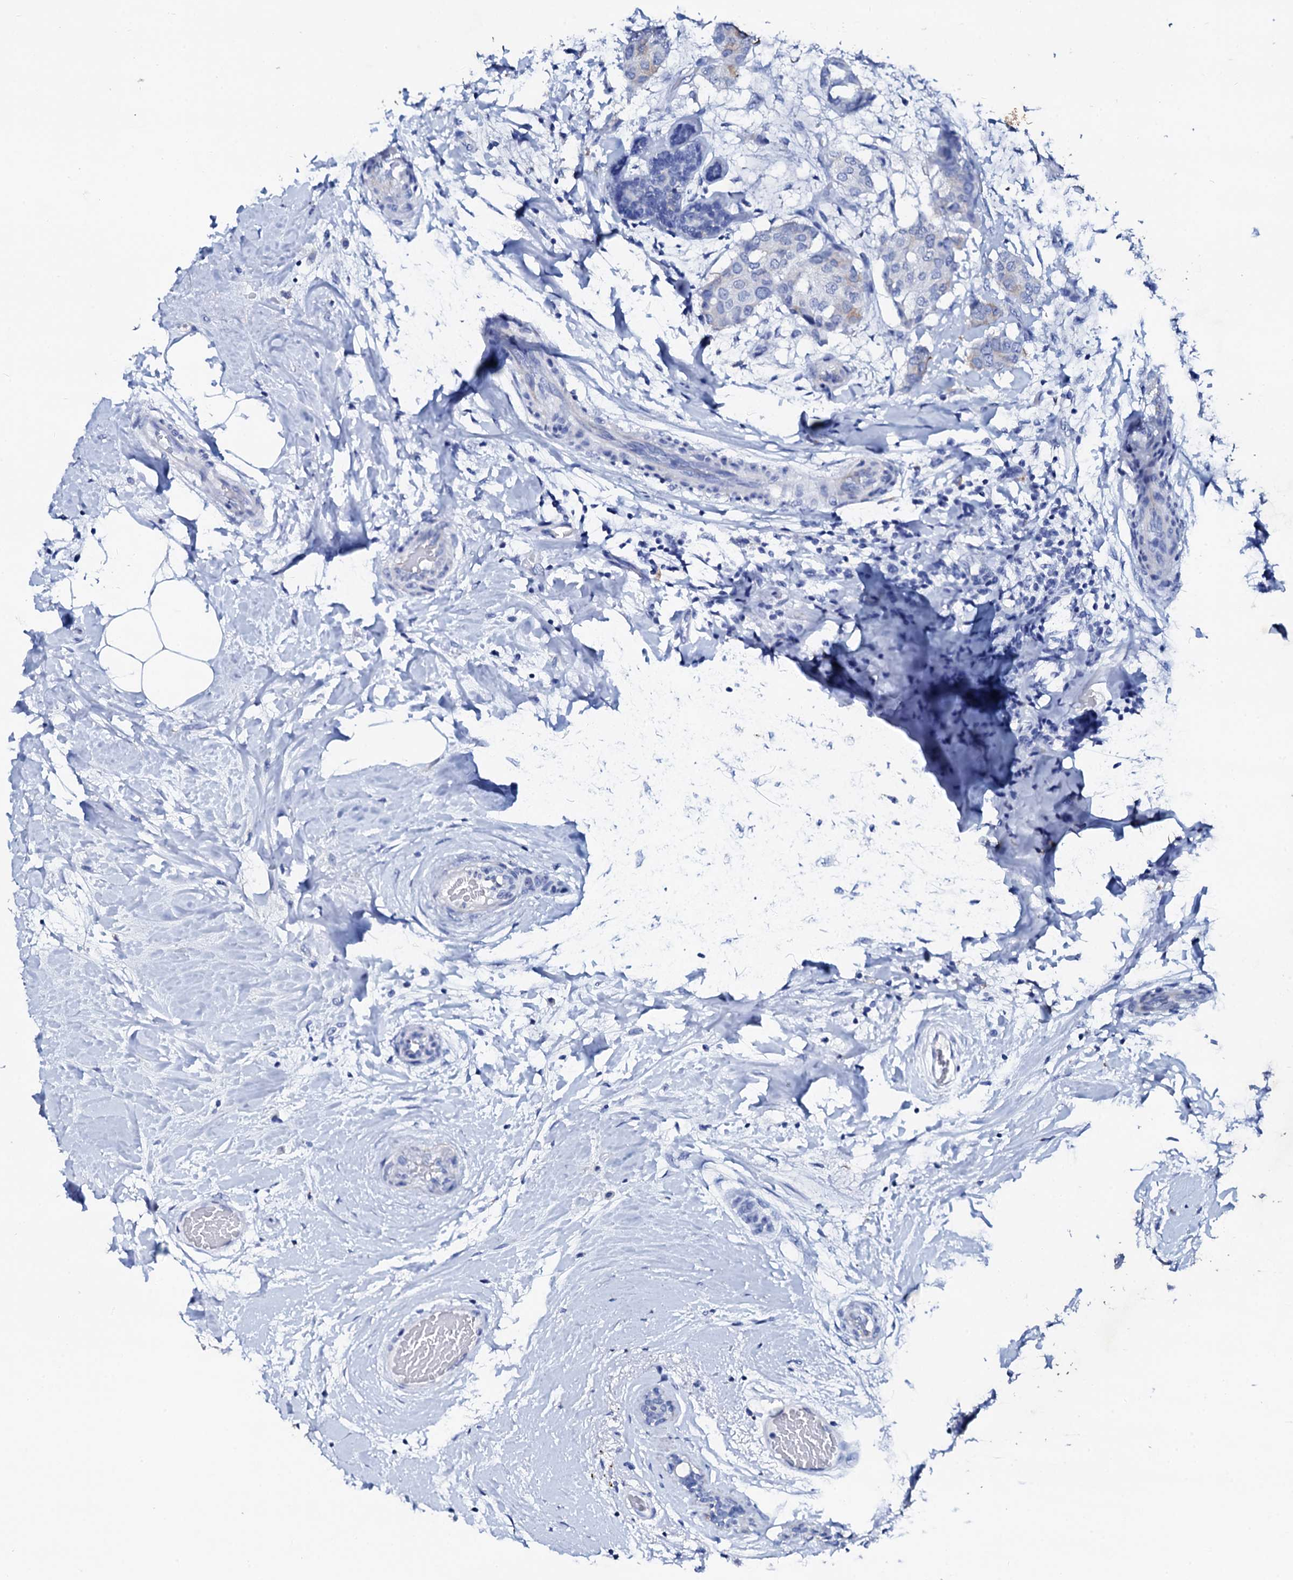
{"staining": {"intensity": "moderate", "quantity": "<25%", "location": "cytoplasmic/membranous"}, "tissue": "breast cancer", "cell_type": "Tumor cells", "image_type": "cancer", "snomed": [{"axis": "morphology", "description": "Duct carcinoma"}, {"axis": "topography", "description": "Breast"}], "caption": "IHC histopathology image of human breast intraductal carcinoma stained for a protein (brown), which exhibits low levels of moderate cytoplasmic/membranous staining in about <25% of tumor cells.", "gene": "GLB1L3", "patient": {"sex": "female", "age": 75}}